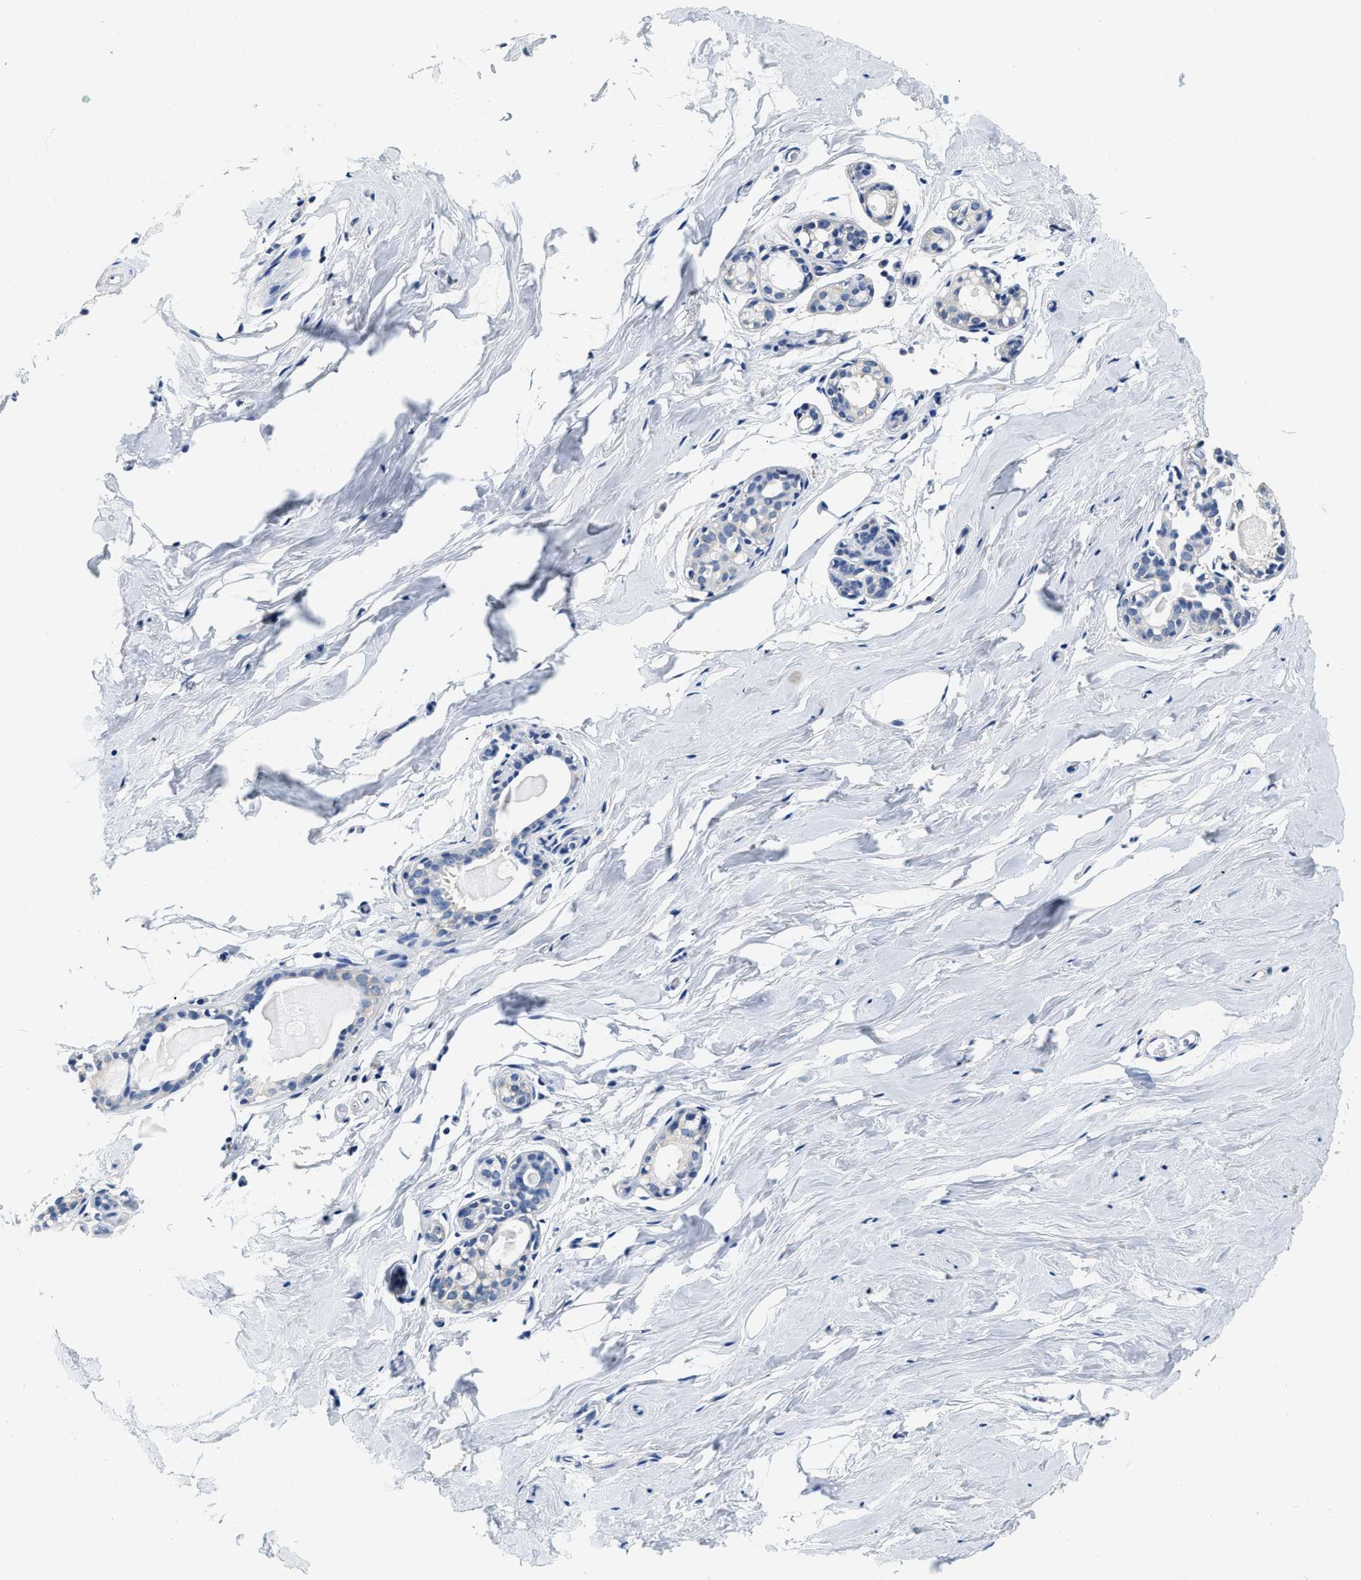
{"staining": {"intensity": "negative", "quantity": "none", "location": "none"}, "tissue": "breast", "cell_type": "Adipocytes", "image_type": "normal", "snomed": [{"axis": "morphology", "description": "Normal tissue, NOS"}, {"axis": "topography", "description": "Breast"}], "caption": "Image shows no protein staining in adipocytes of benign breast. (Brightfield microscopy of DAB immunohistochemistry at high magnification).", "gene": "EIF2AK2", "patient": {"sex": "female", "age": 62}}